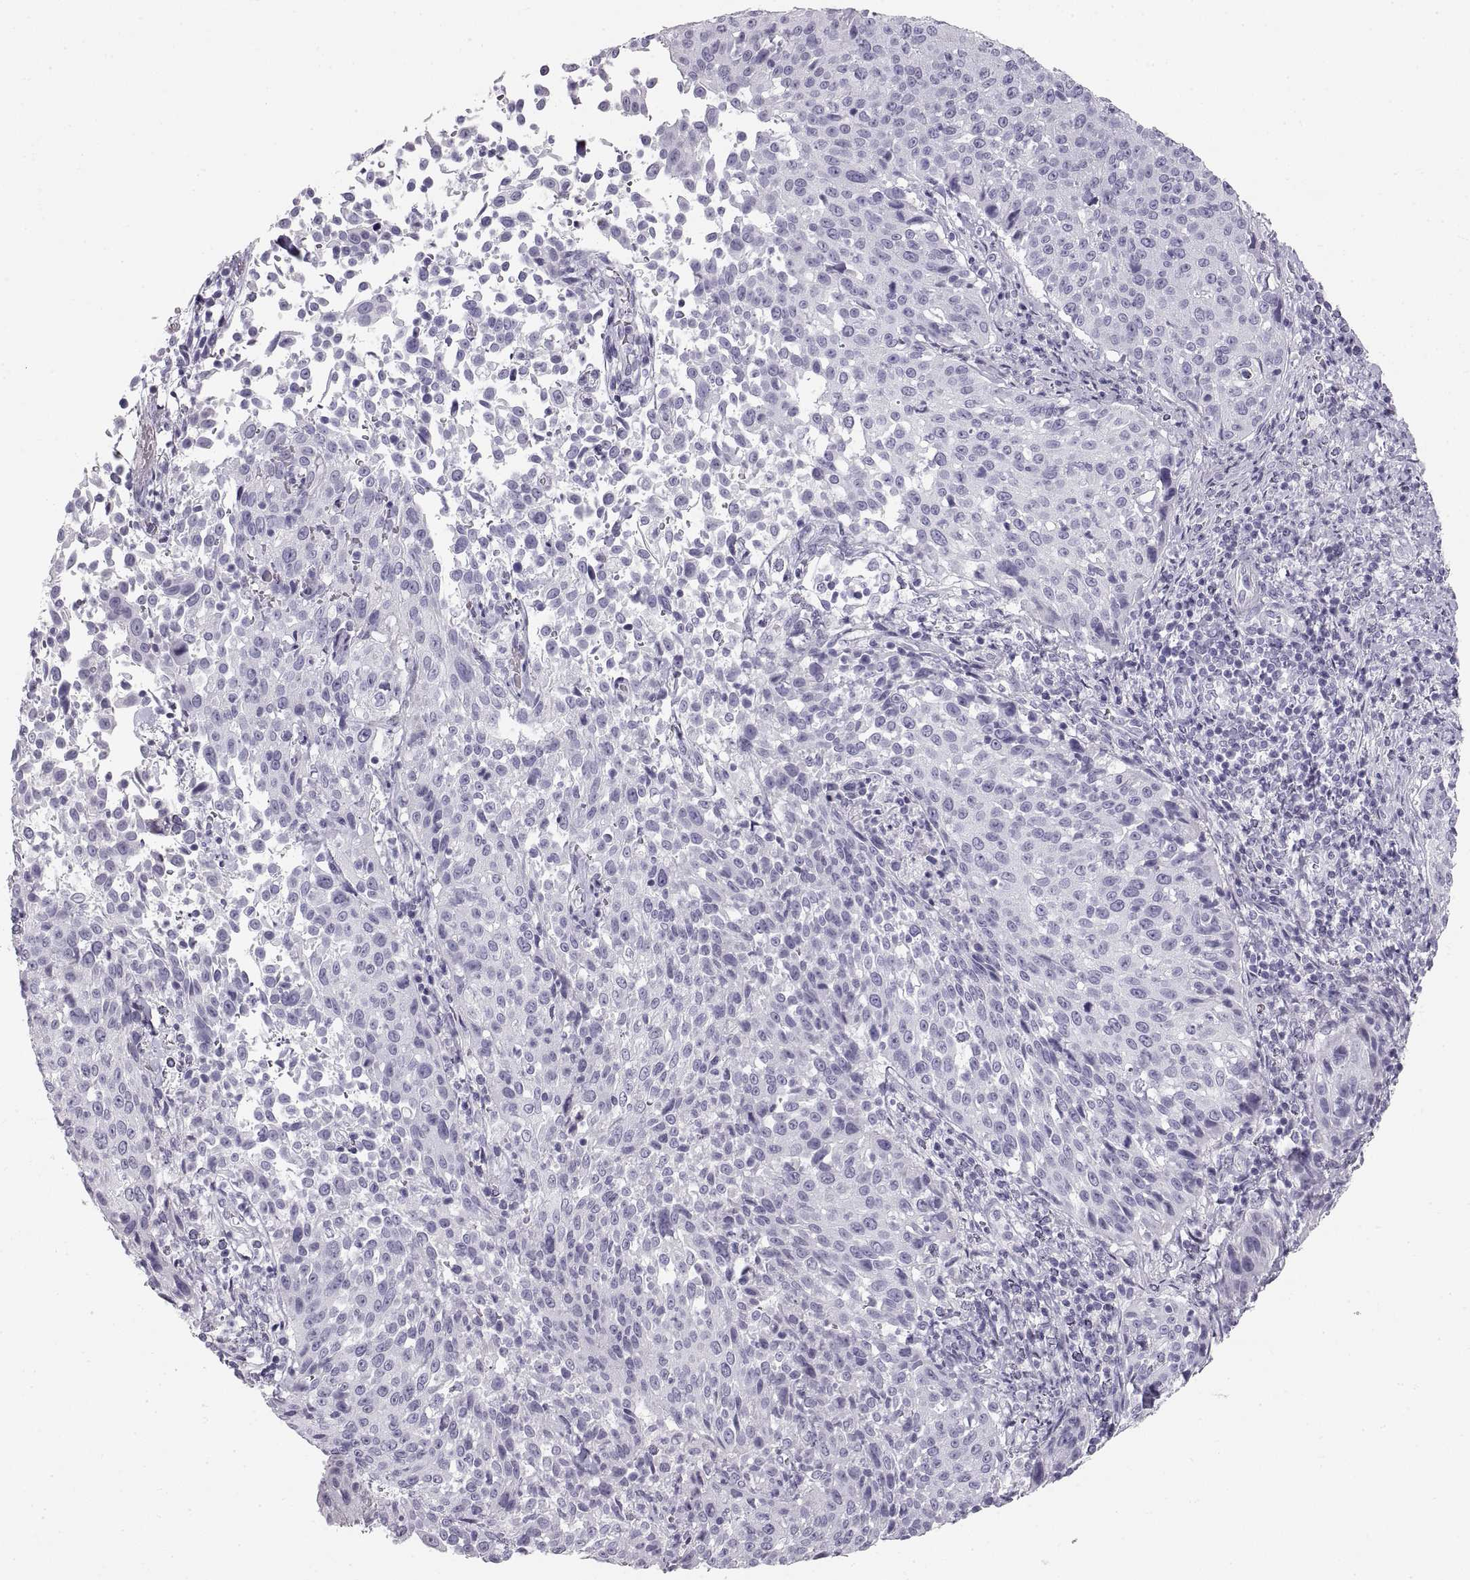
{"staining": {"intensity": "negative", "quantity": "none", "location": "none"}, "tissue": "cervical cancer", "cell_type": "Tumor cells", "image_type": "cancer", "snomed": [{"axis": "morphology", "description": "Squamous cell carcinoma, NOS"}, {"axis": "topography", "description": "Cervix"}], "caption": "DAB immunohistochemical staining of squamous cell carcinoma (cervical) reveals no significant positivity in tumor cells.", "gene": "CRYAA", "patient": {"sex": "female", "age": 26}}